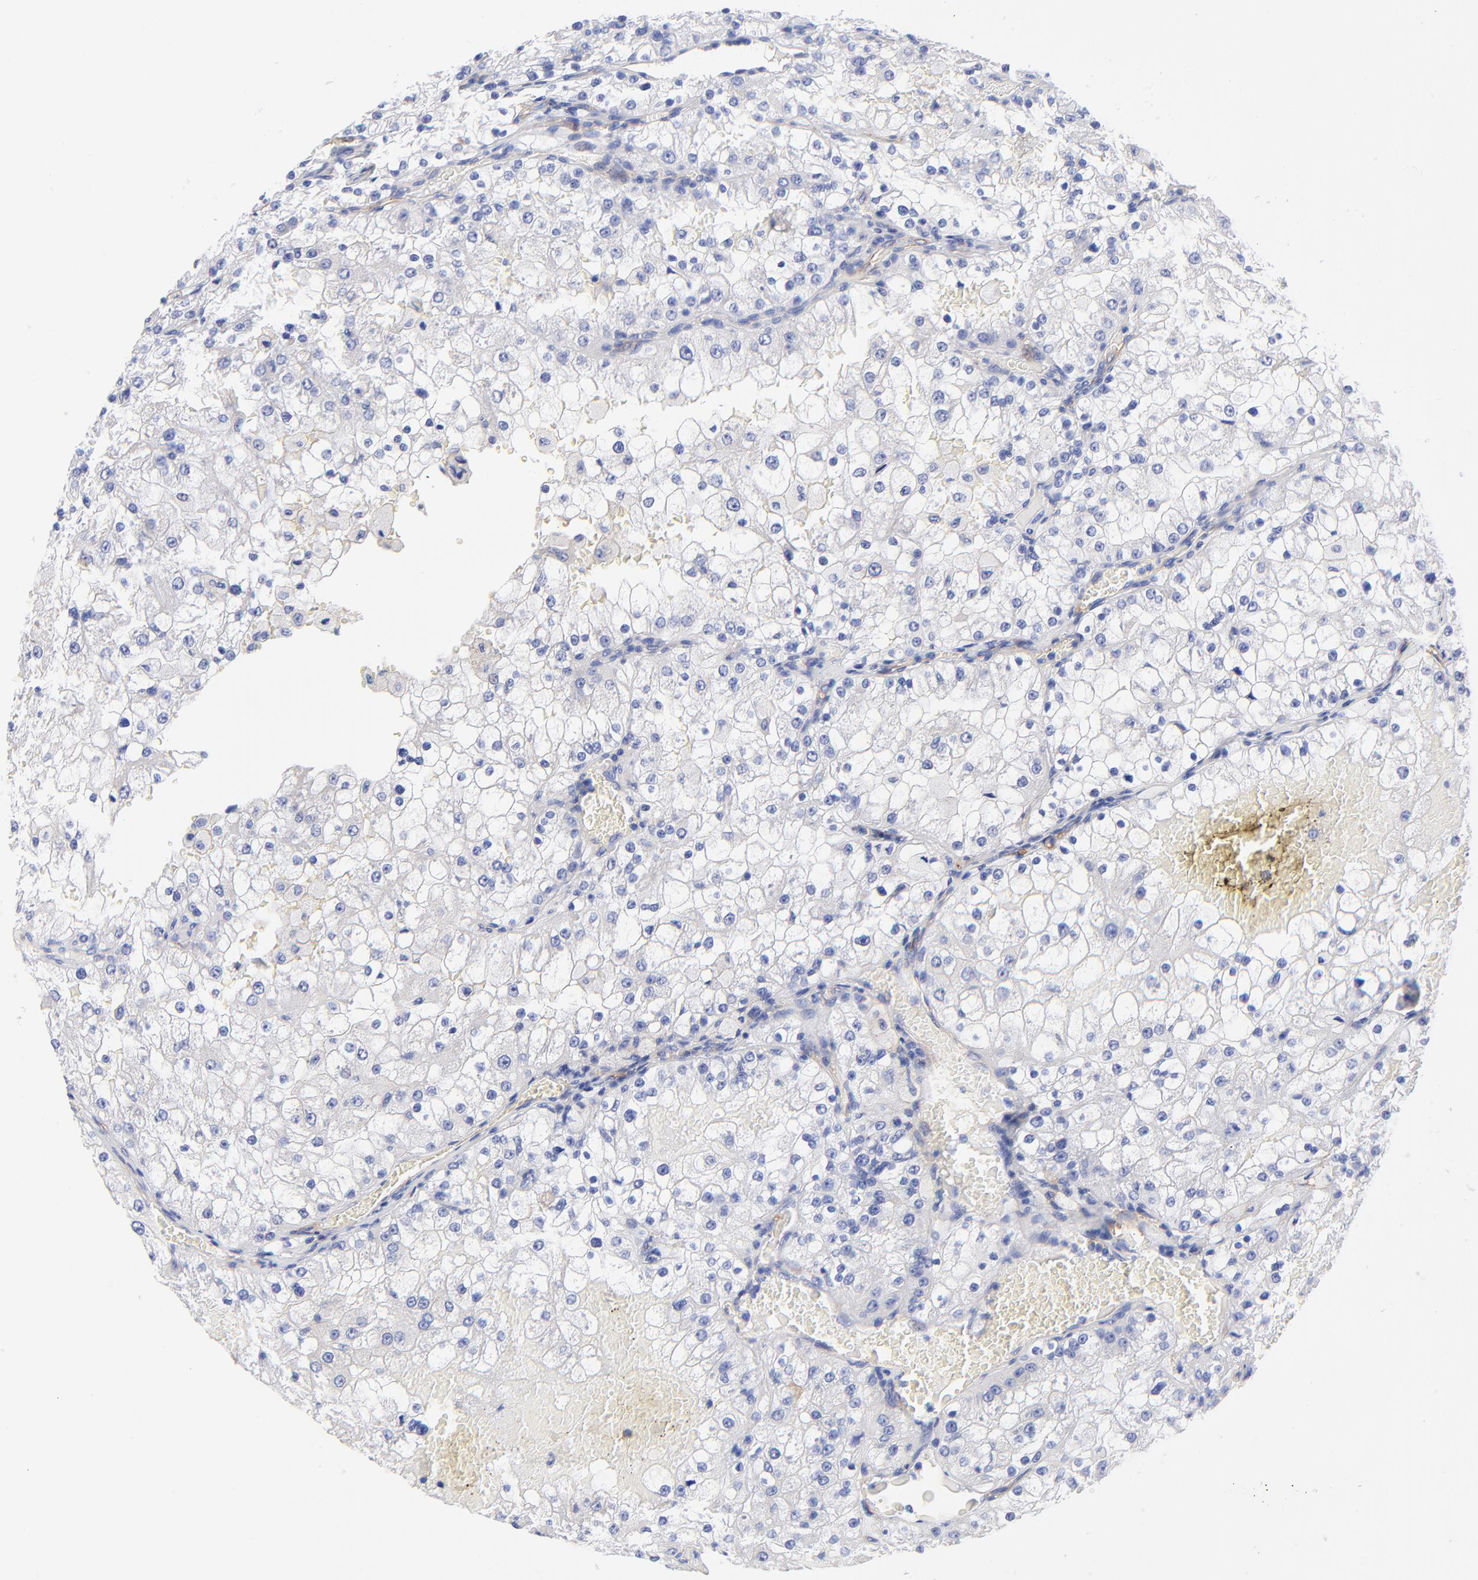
{"staining": {"intensity": "weak", "quantity": "<25%", "location": "cytoplasmic/membranous"}, "tissue": "renal cancer", "cell_type": "Tumor cells", "image_type": "cancer", "snomed": [{"axis": "morphology", "description": "Adenocarcinoma, NOS"}, {"axis": "topography", "description": "Kidney"}], "caption": "An immunohistochemistry photomicrograph of renal adenocarcinoma is shown. There is no staining in tumor cells of renal adenocarcinoma.", "gene": "SLC44A2", "patient": {"sex": "female", "age": 74}}